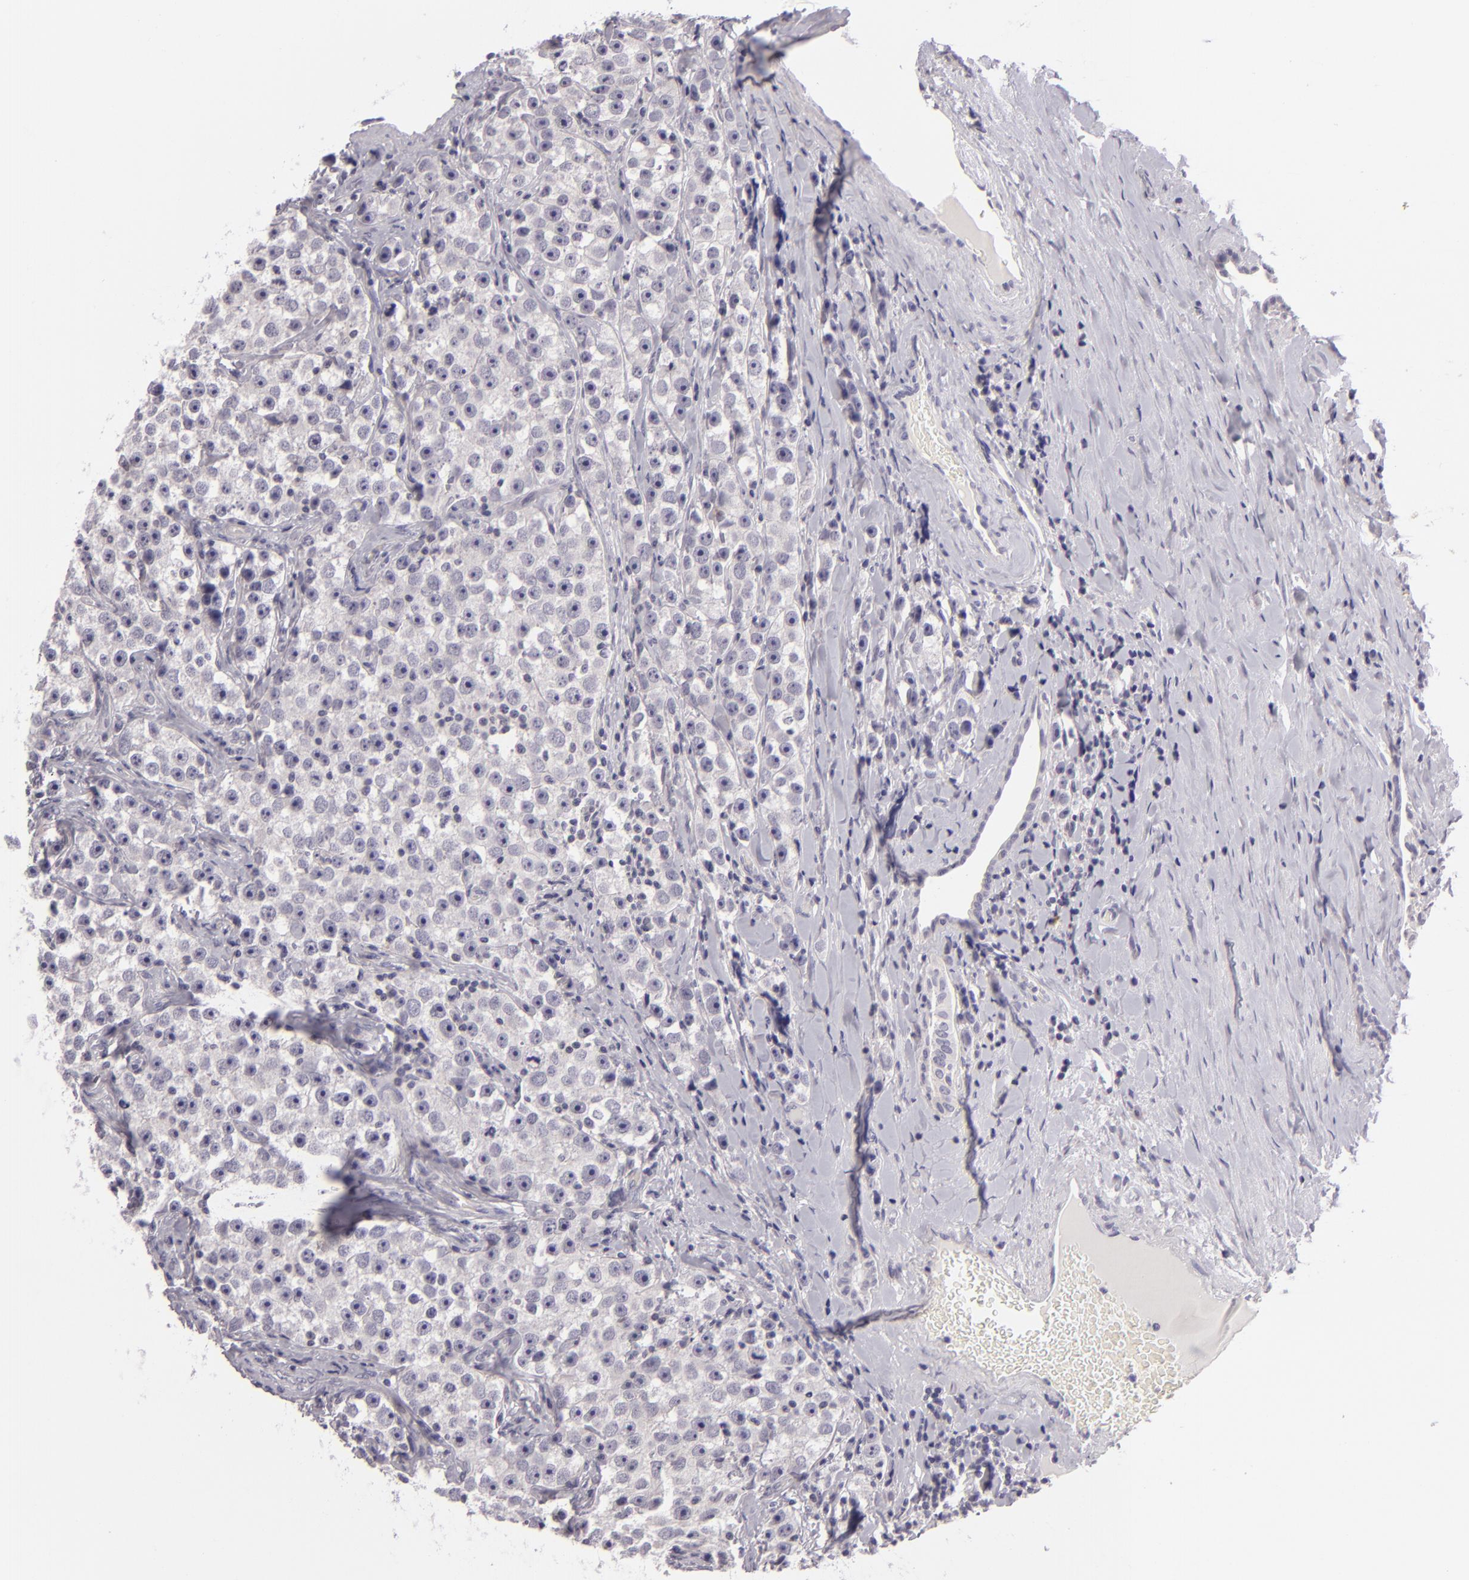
{"staining": {"intensity": "negative", "quantity": "none", "location": "none"}, "tissue": "testis cancer", "cell_type": "Tumor cells", "image_type": "cancer", "snomed": [{"axis": "morphology", "description": "Seminoma, NOS"}, {"axis": "topography", "description": "Testis"}], "caption": "The micrograph demonstrates no staining of tumor cells in testis cancer. Nuclei are stained in blue.", "gene": "EGFL6", "patient": {"sex": "male", "age": 32}}